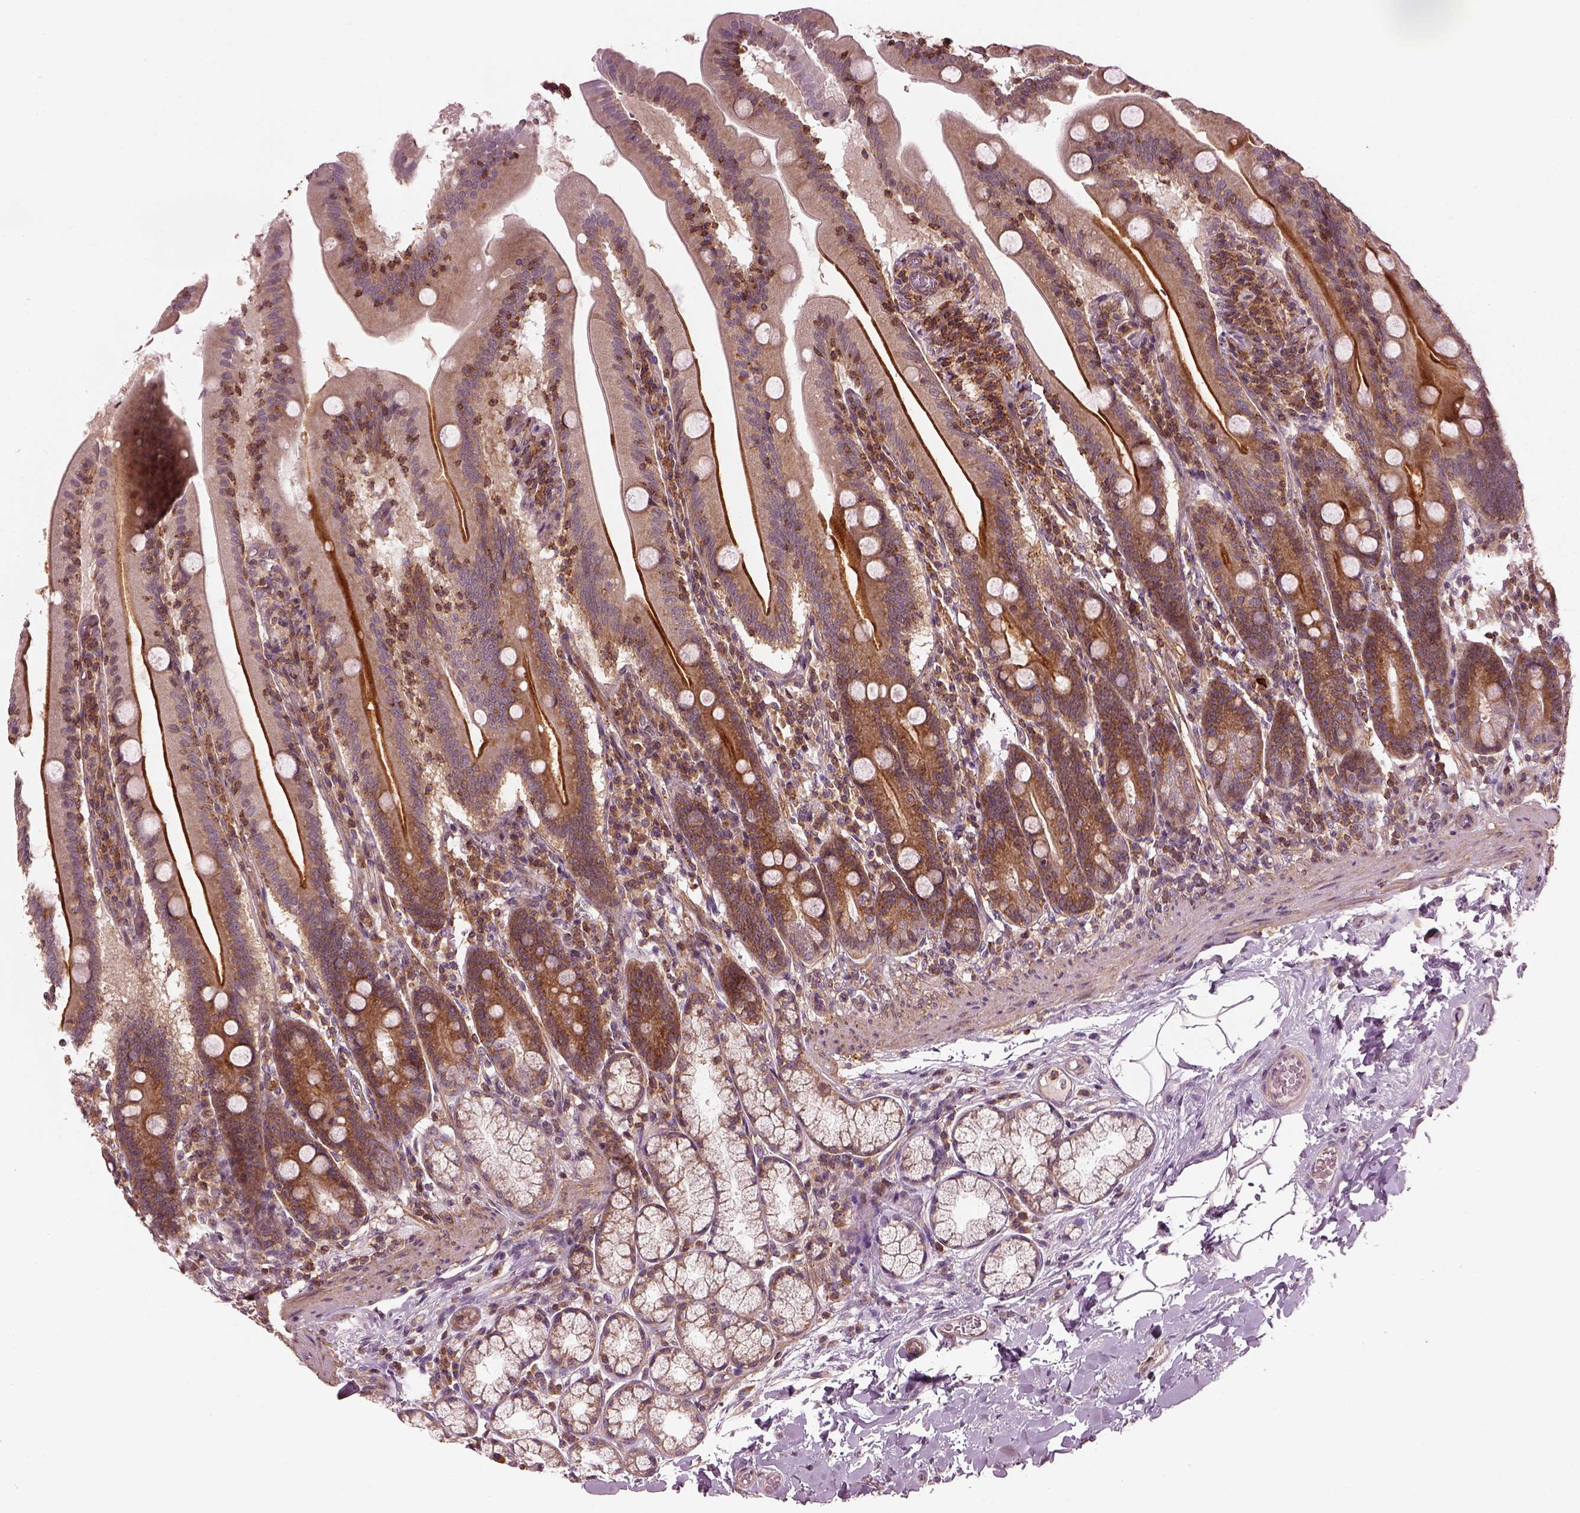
{"staining": {"intensity": "strong", "quantity": ">75%", "location": "cytoplasmic/membranous"}, "tissue": "small intestine", "cell_type": "Glandular cells", "image_type": "normal", "snomed": [{"axis": "morphology", "description": "Normal tissue, NOS"}, {"axis": "topography", "description": "Small intestine"}], "caption": "IHC (DAB) staining of benign human small intestine demonstrates strong cytoplasmic/membranous protein staining in about >75% of glandular cells. (Brightfield microscopy of DAB IHC at high magnification).", "gene": "LSM14A", "patient": {"sex": "male", "age": 37}}